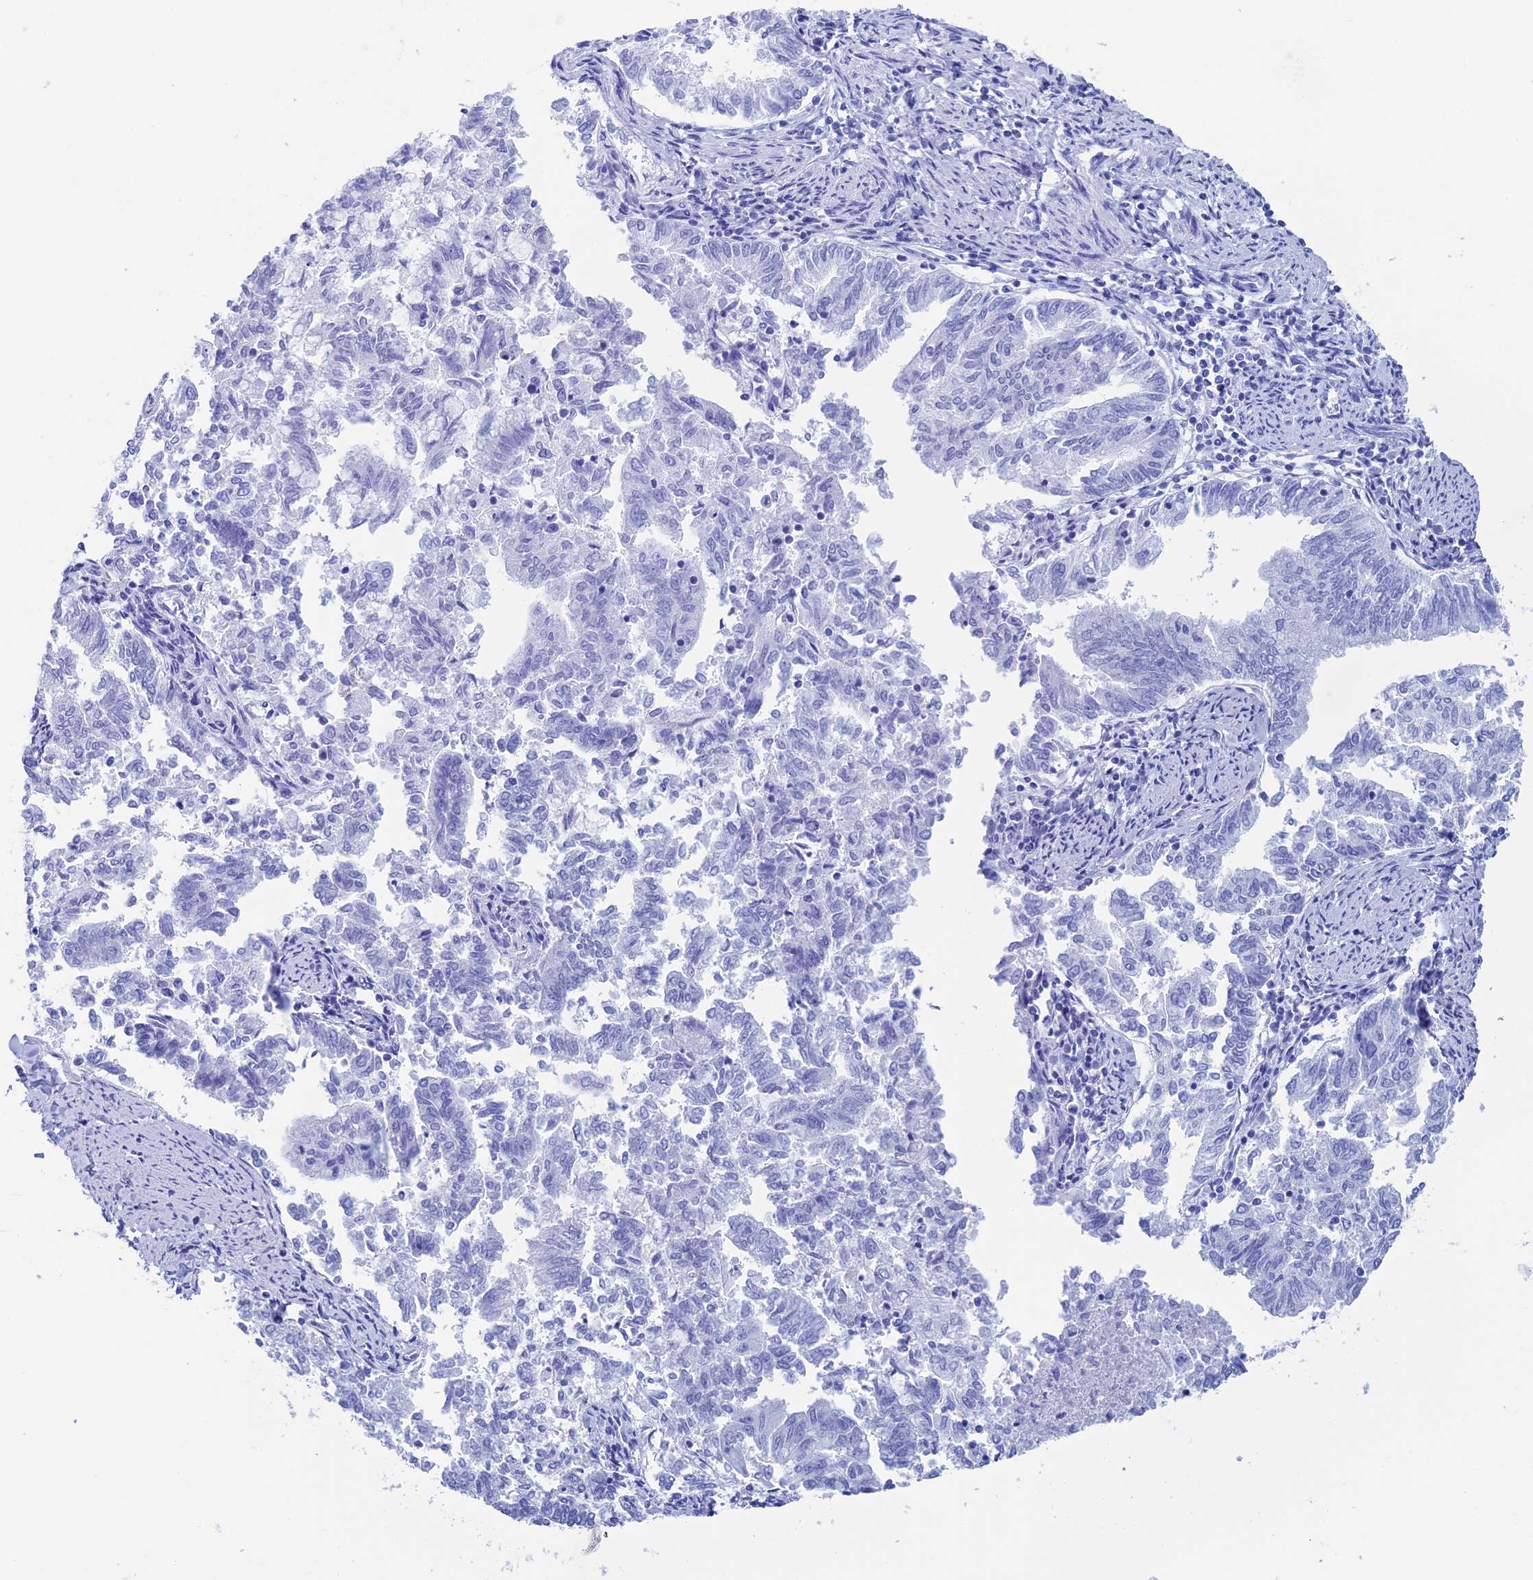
{"staining": {"intensity": "negative", "quantity": "none", "location": "none"}, "tissue": "endometrial cancer", "cell_type": "Tumor cells", "image_type": "cancer", "snomed": [{"axis": "morphology", "description": "Adenocarcinoma, NOS"}, {"axis": "topography", "description": "Endometrium"}], "caption": "Image shows no protein expression in tumor cells of endometrial cancer (adenocarcinoma) tissue.", "gene": "CCDC86", "patient": {"sex": "female", "age": 79}}